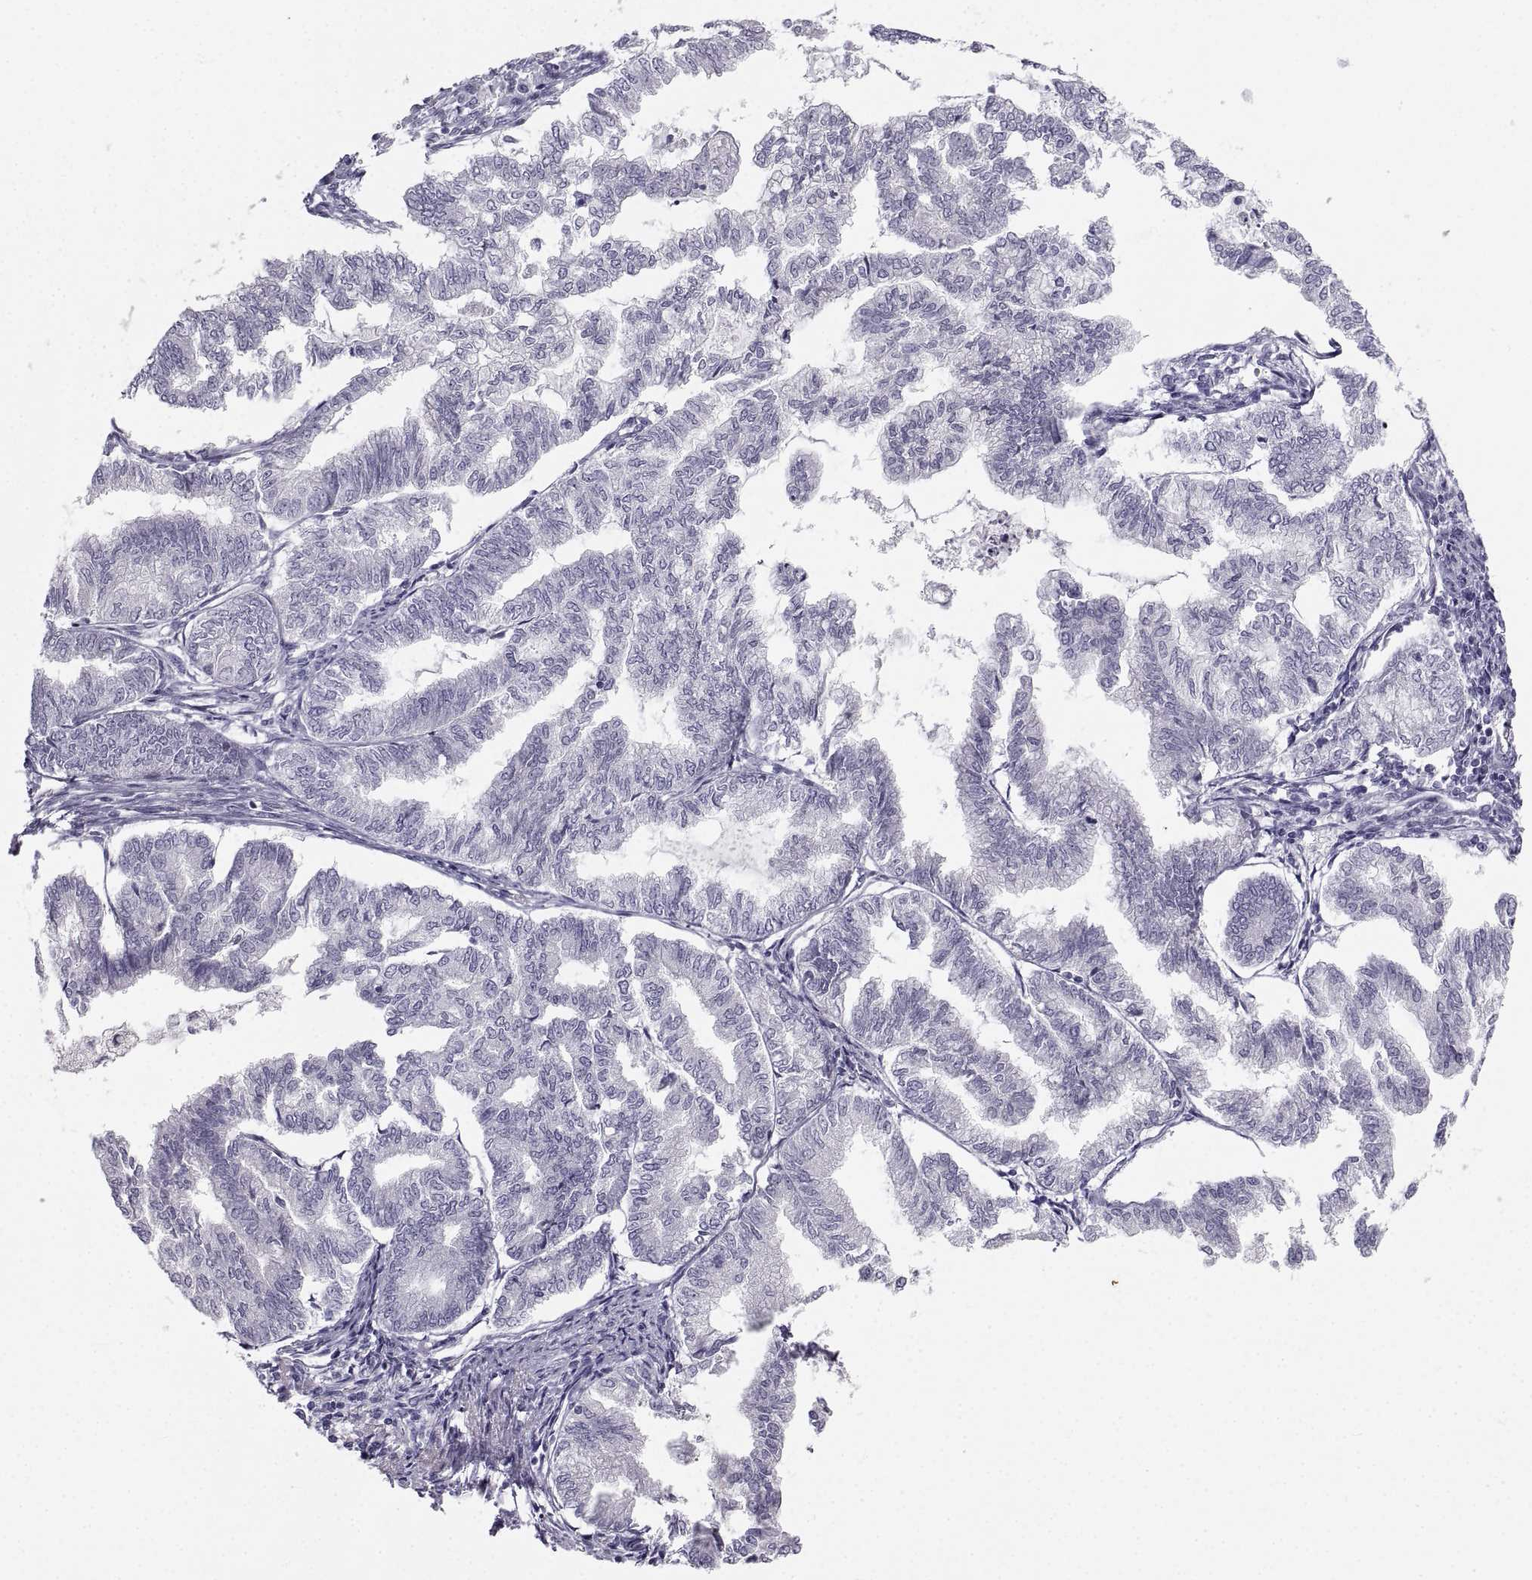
{"staining": {"intensity": "negative", "quantity": "none", "location": "none"}, "tissue": "endometrial cancer", "cell_type": "Tumor cells", "image_type": "cancer", "snomed": [{"axis": "morphology", "description": "Adenocarcinoma, NOS"}, {"axis": "topography", "description": "Endometrium"}], "caption": "Tumor cells show no significant protein staining in endometrial cancer. (DAB (3,3'-diaminobenzidine) immunohistochemistry (IHC) with hematoxylin counter stain).", "gene": "ZNF185", "patient": {"sex": "female", "age": 79}}